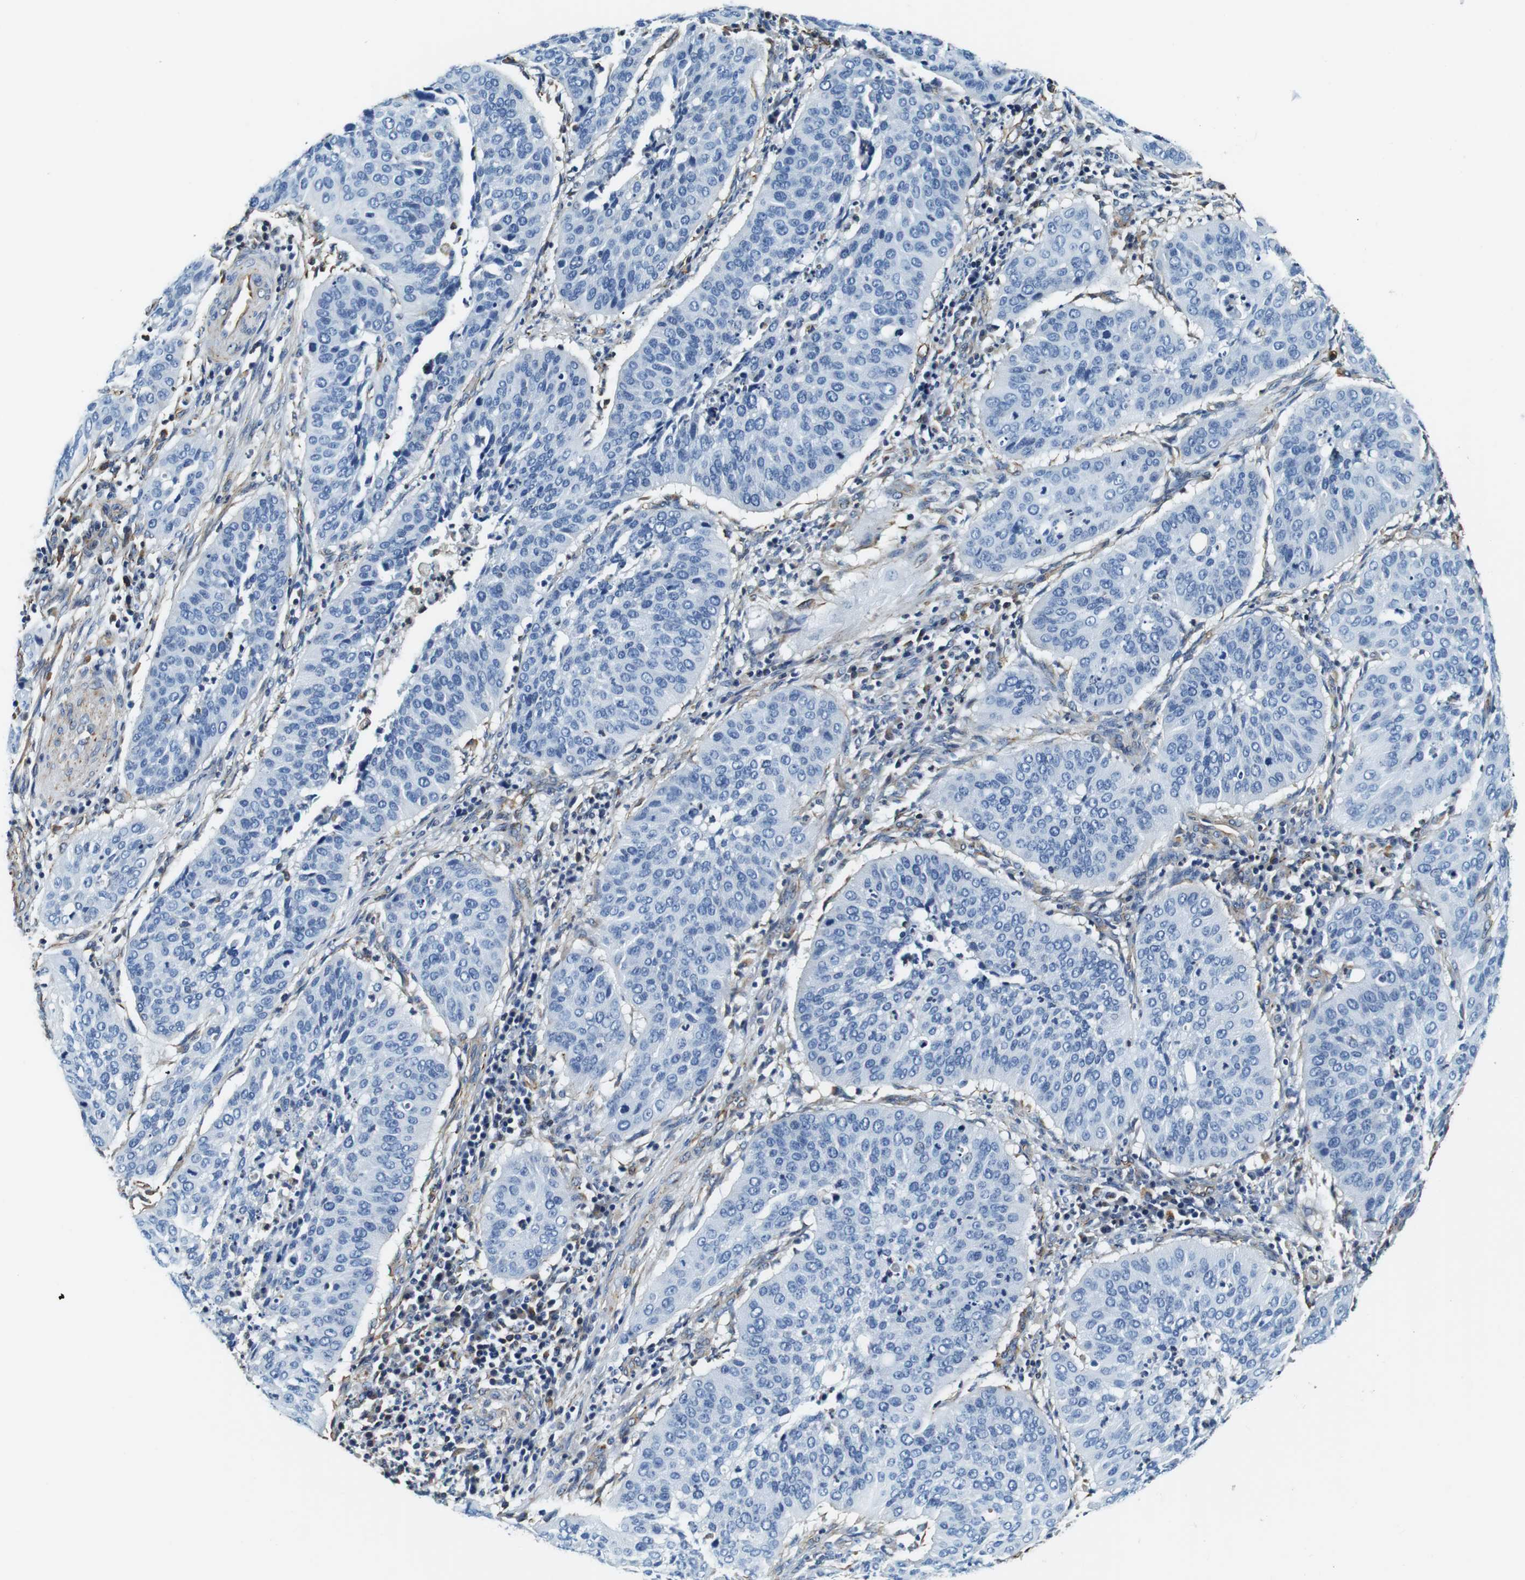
{"staining": {"intensity": "negative", "quantity": "none", "location": "none"}, "tissue": "cervical cancer", "cell_type": "Tumor cells", "image_type": "cancer", "snomed": [{"axis": "morphology", "description": "Normal tissue, NOS"}, {"axis": "morphology", "description": "Squamous cell carcinoma, NOS"}, {"axis": "topography", "description": "Cervix"}], "caption": "This is a micrograph of IHC staining of cervical cancer (squamous cell carcinoma), which shows no expression in tumor cells. Nuclei are stained in blue.", "gene": "GJE1", "patient": {"sex": "female", "age": 39}}